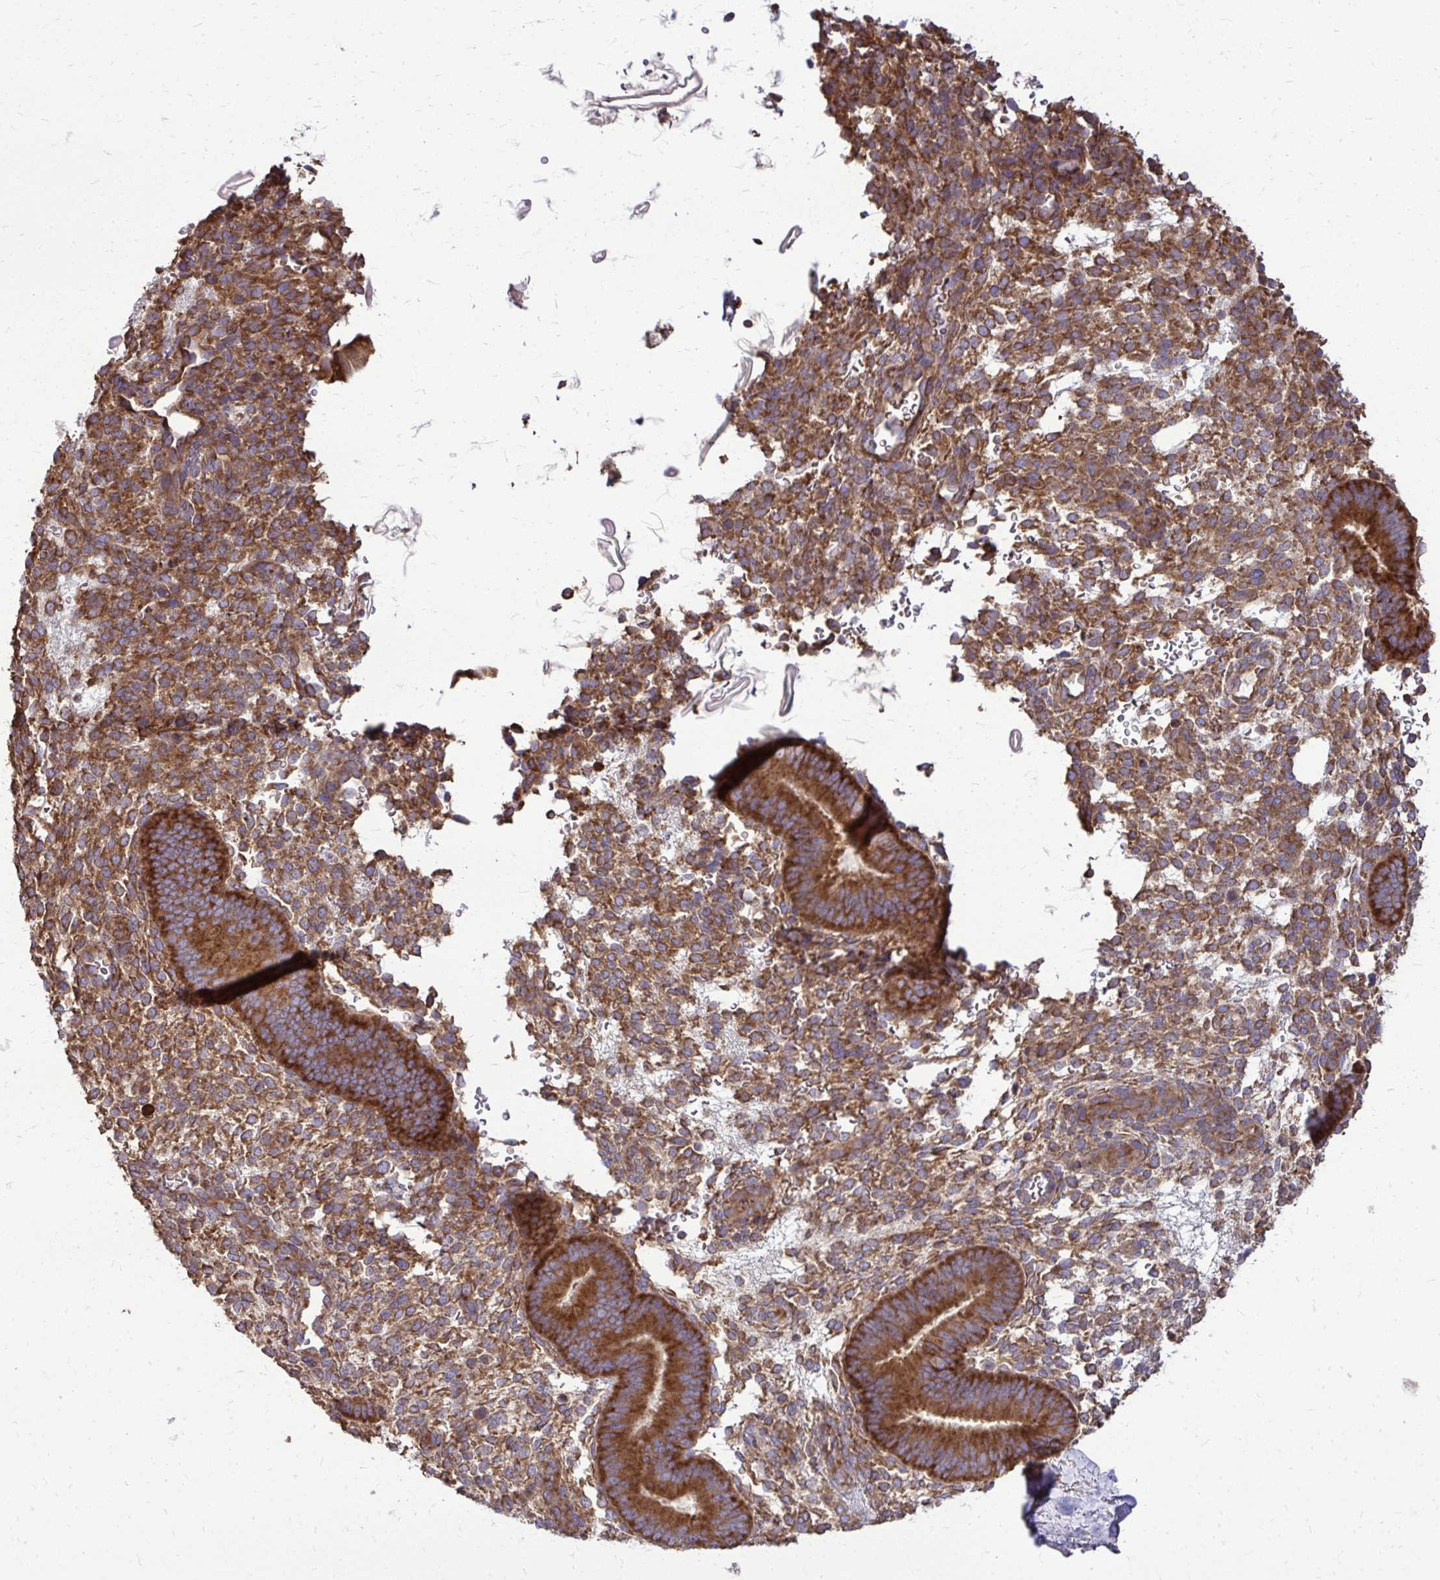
{"staining": {"intensity": "moderate", "quantity": "25%-75%", "location": "cytoplasmic/membranous"}, "tissue": "endometrium", "cell_type": "Cells in endometrial stroma", "image_type": "normal", "snomed": [{"axis": "morphology", "description": "Normal tissue, NOS"}, {"axis": "topography", "description": "Endometrium"}], "caption": "This photomicrograph shows IHC staining of benign human endometrium, with medium moderate cytoplasmic/membranous staining in about 25%-75% of cells in endometrial stroma.", "gene": "FMR1", "patient": {"sex": "female", "age": 39}}